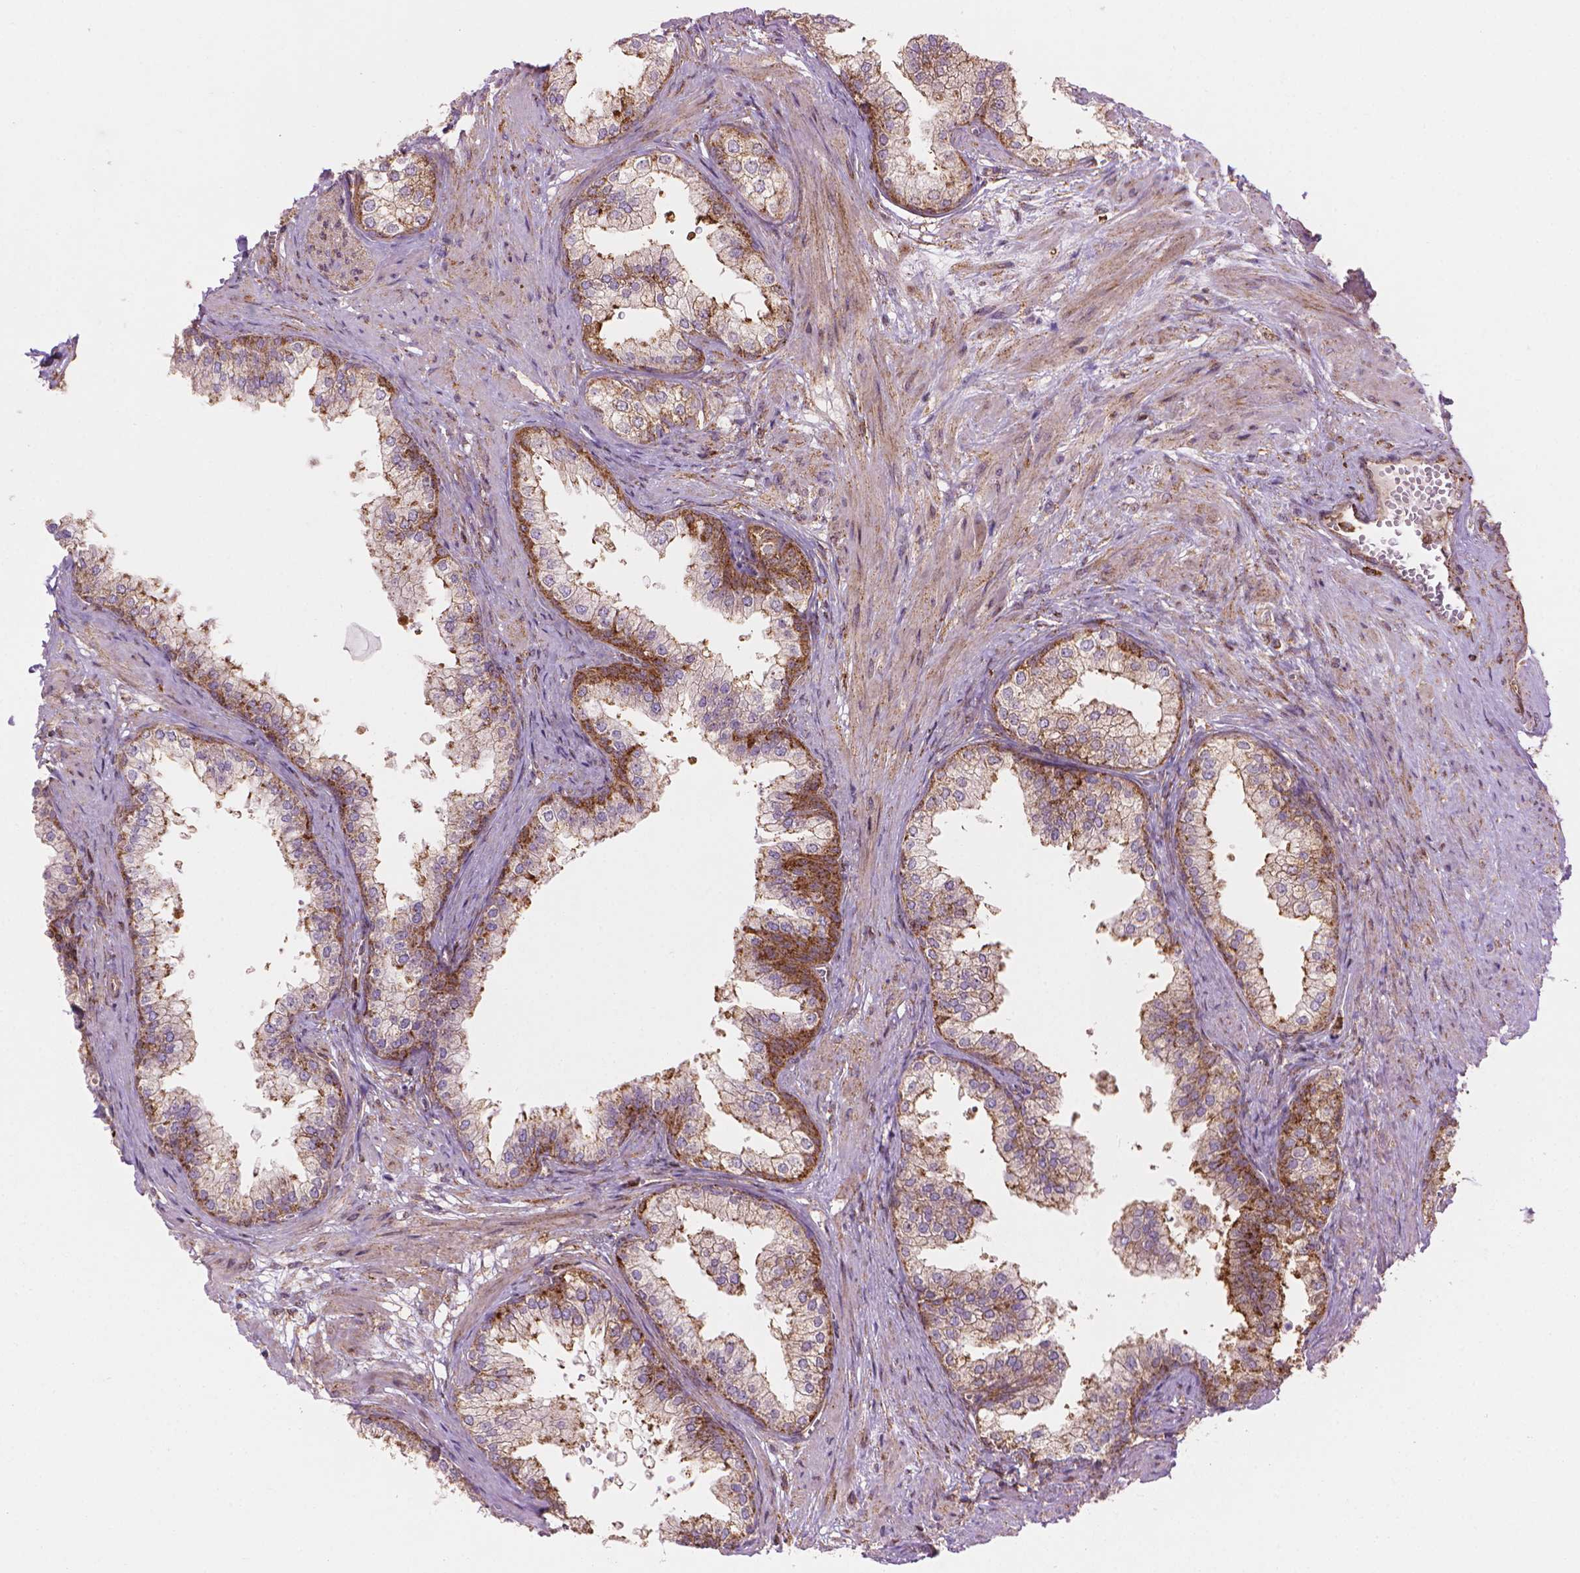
{"staining": {"intensity": "moderate", "quantity": "25%-75%", "location": "cytoplasmic/membranous"}, "tissue": "prostate", "cell_type": "Glandular cells", "image_type": "normal", "snomed": [{"axis": "morphology", "description": "Normal tissue, NOS"}, {"axis": "topography", "description": "Prostate"}], "caption": "Glandular cells demonstrate medium levels of moderate cytoplasmic/membranous positivity in approximately 25%-75% of cells in unremarkable prostate. The protein of interest is stained brown, and the nuclei are stained in blue (DAB (3,3'-diaminobenzidine) IHC with brightfield microscopy, high magnification).", "gene": "VARS2", "patient": {"sex": "male", "age": 79}}